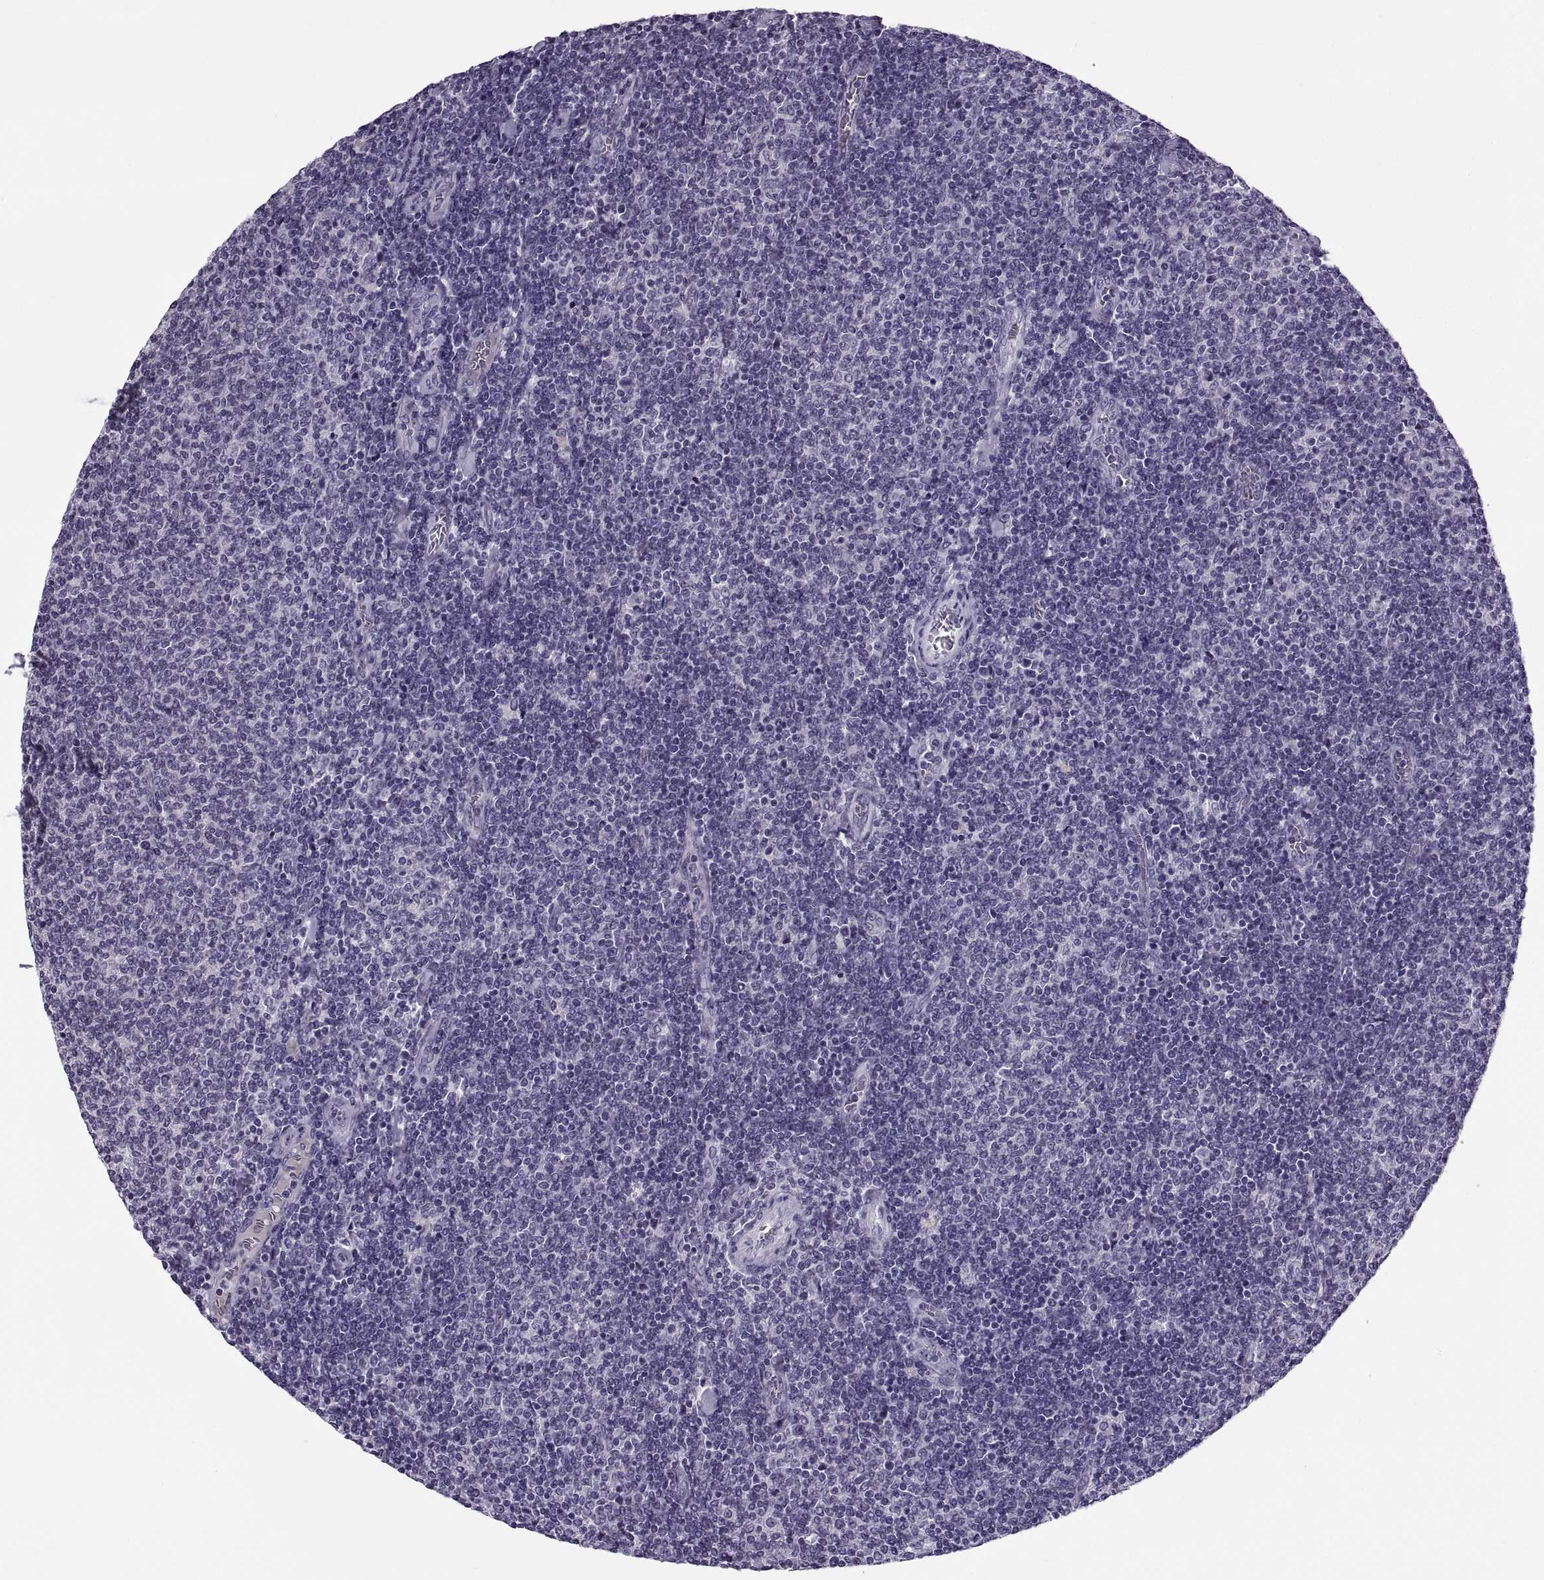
{"staining": {"intensity": "negative", "quantity": "none", "location": "none"}, "tissue": "lymphoma", "cell_type": "Tumor cells", "image_type": "cancer", "snomed": [{"axis": "morphology", "description": "Malignant lymphoma, non-Hodgkin's type, Low grade"}, {"axis": "topography", "description": "Lymph node"}], "caption": "Immunohistochemical staining of human malignant lymphoma, non-Hodgkin's type (low-grade) reveals no significant expression in tumor cells.", "gene": "MAGEB1", "patient": {"sex": "male", "age": 52}}